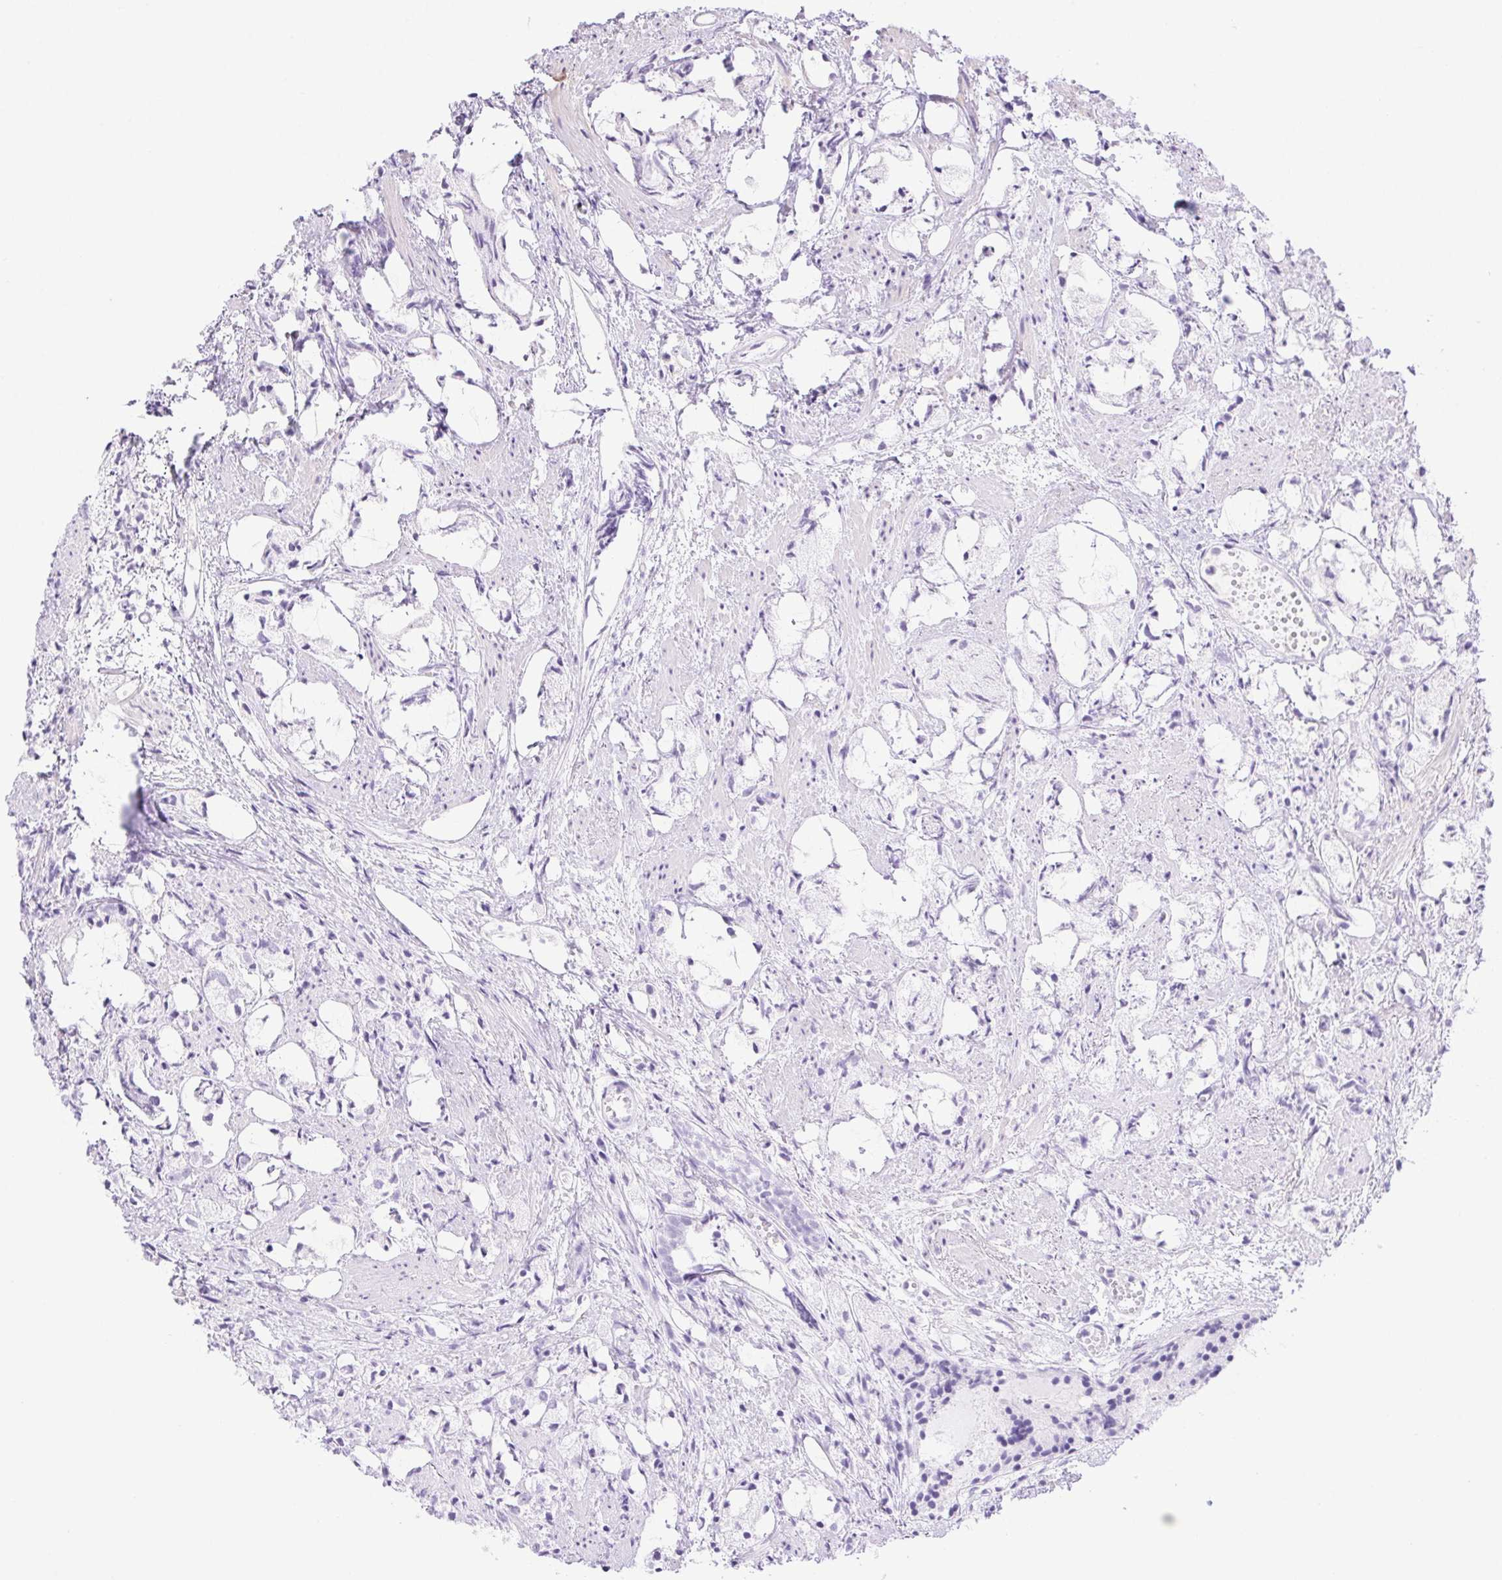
{"staining": {"intensity": "negative", "quantity": "none", "location": "none"}, "tissue": "prostate cancer", "cell_type": "Tumor cells", "image_type": "cancer", "snomed": [{"axis": "morphology", "description": "Adenocarcinoma, High grade"}, {"axis": "topography", "description": "Prostate"}], "caption": "DAB (3,3'-diaminobenzidine) immunohistochemical staining of prostate cancer (adenocarcinoma (high-grade)) exhibits no significant staining in tumor cells.", "gene": "DDX17", "patient": {"sex": "male", "age": 85}}